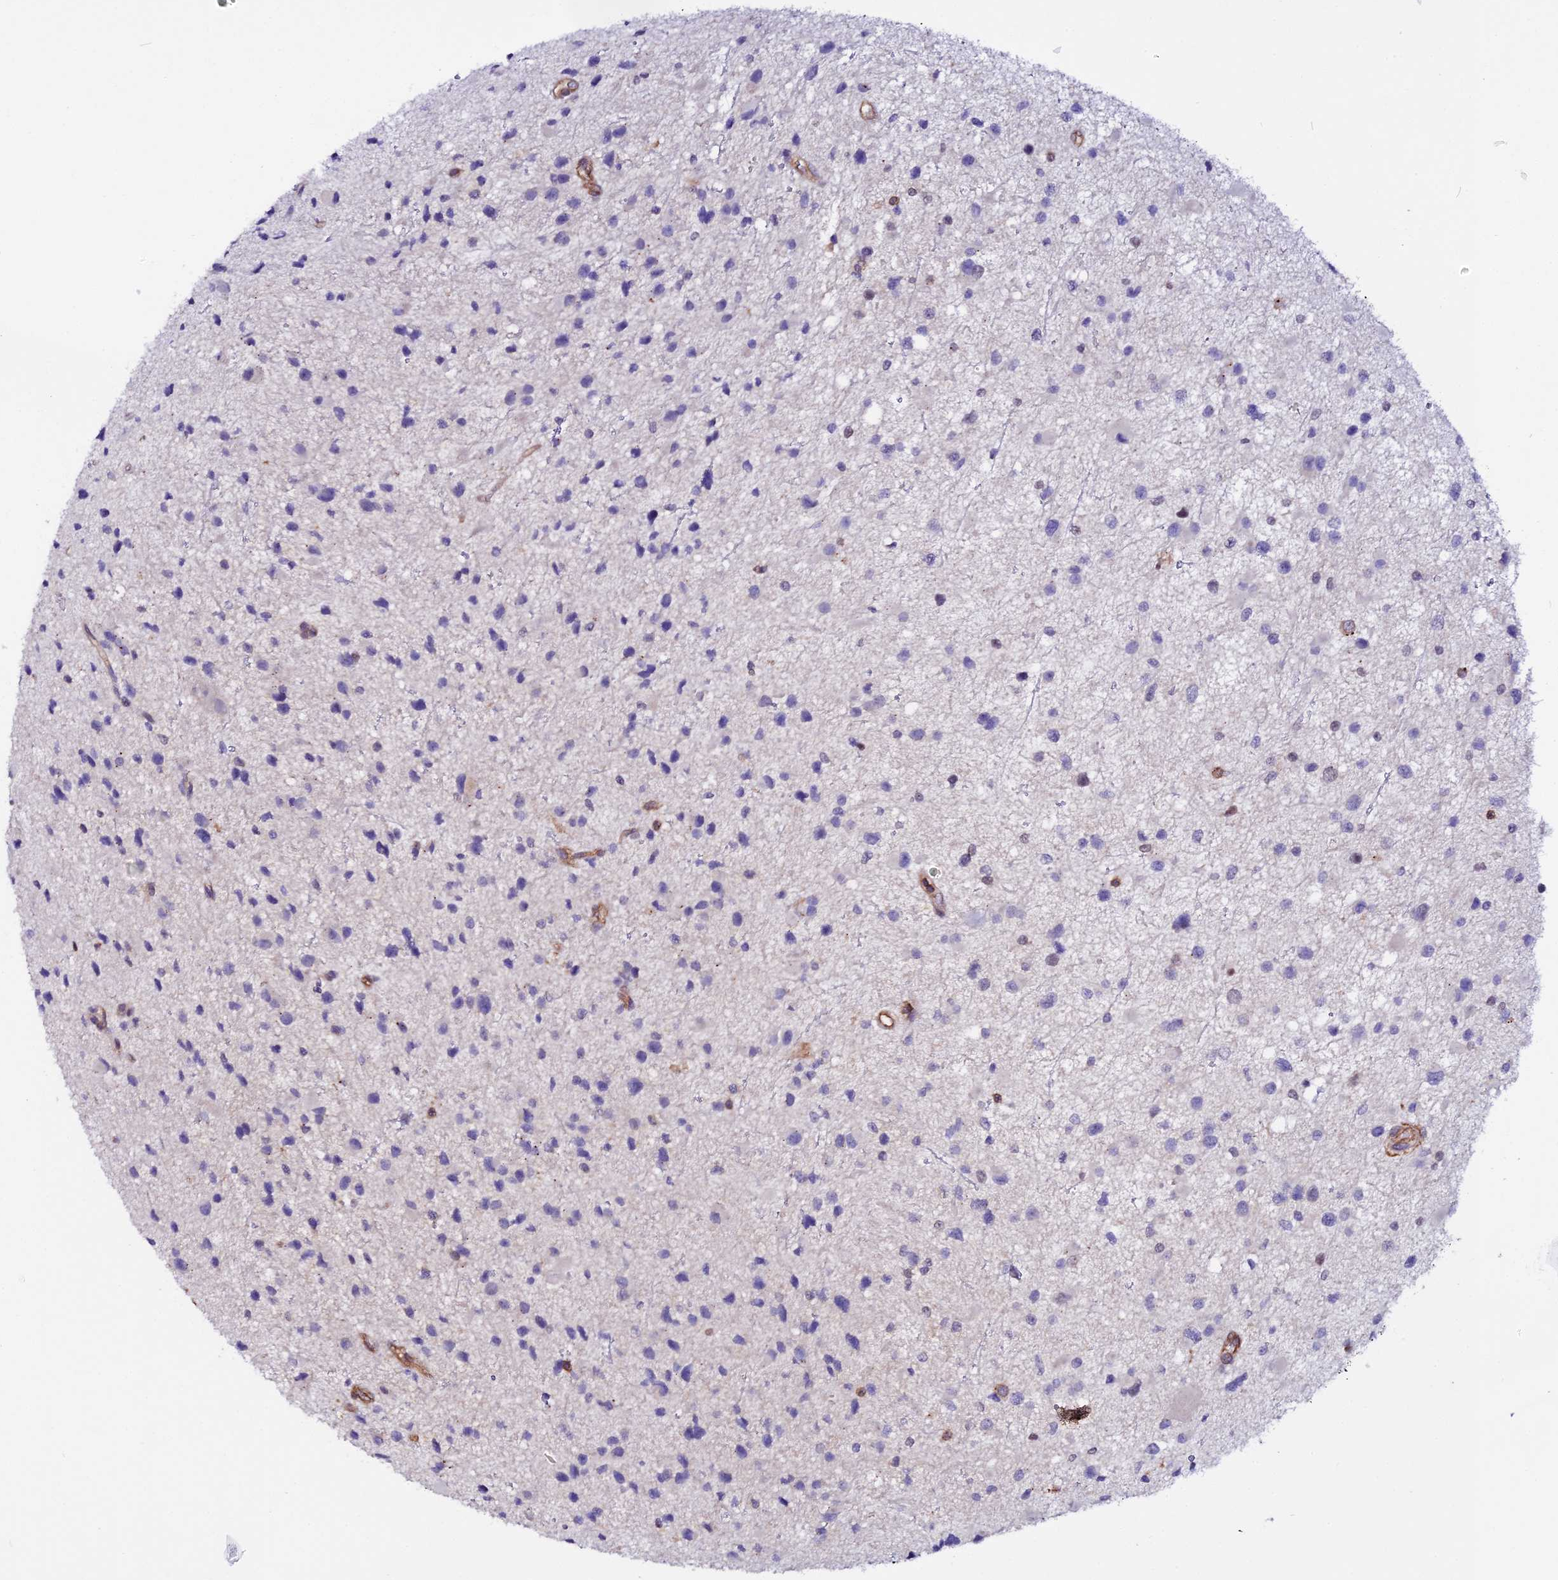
{"staining": {"intensity": "negative", "quantity": "none", "location": "none"}, "tissue": "glioma", "cell_type": "Tumor cells", "image_type": "cancer", "snomed": [{"axis": "morphology", "description": "Glioma, malignant, Low grade"}, {"axis": "topography", "description": "Brain"}], "caption": "Human low-grade glioma (malignant) stained for a protein using IHC reveals no positivity in tumor cells.", "gene": "USP17L15", "patient": {"sex": "female", "age": 32}}